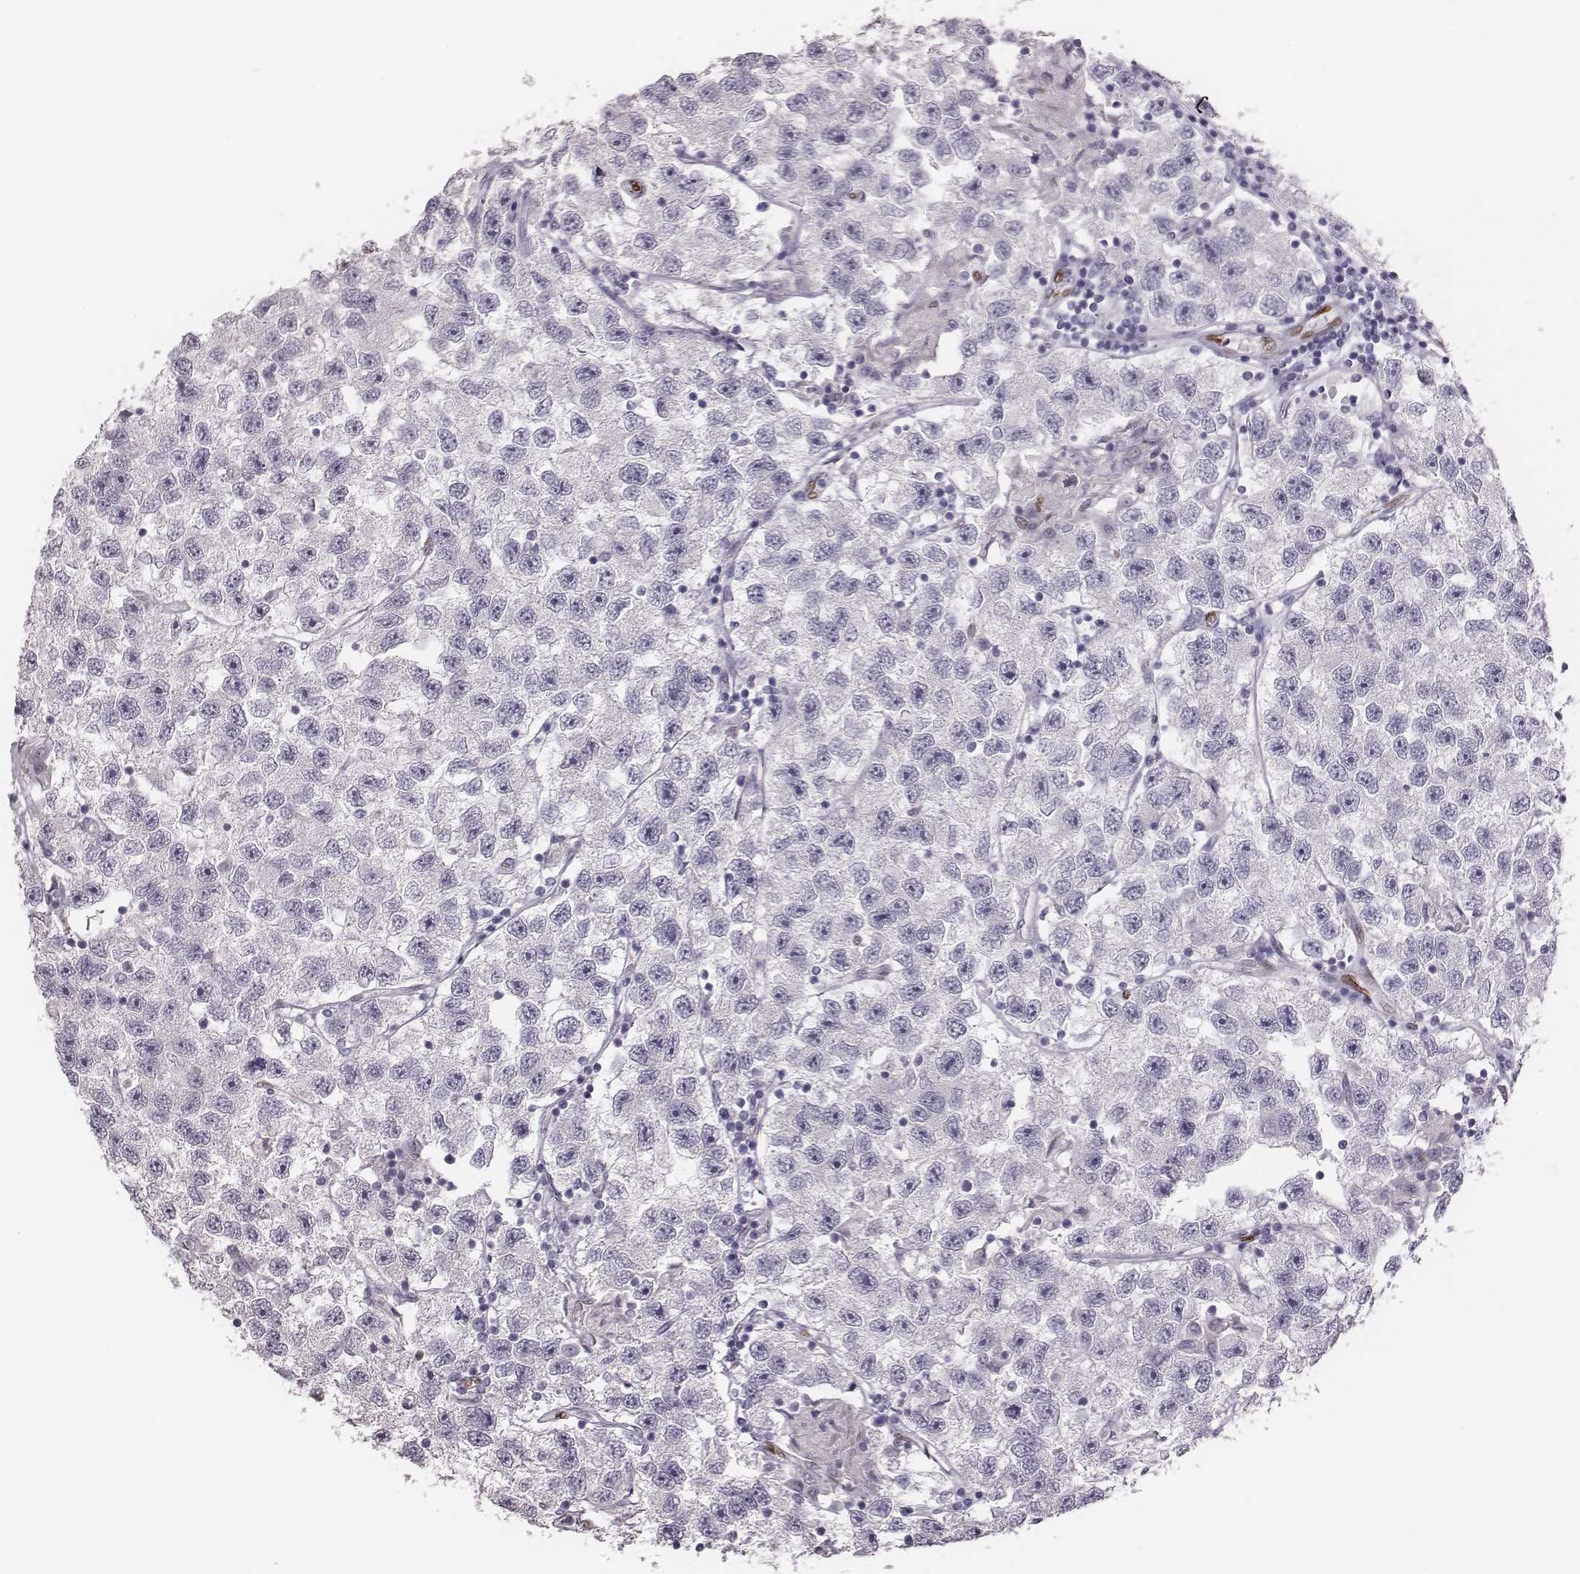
{"staining": {"intensity": "negative", "quantity": "none", "location": "none"}, "tissue": "testis cancer", "cell_type": "Tumor cells", "image_type": "cancer", "snomed": [{"axis": "morphology", "description": "Seminoma, NOS"}, {"axis": "topography", "description": "Testis"}], "caption": "The photomicrograph displays no staining of tumor cells in testis cancer.", "gene": "ADGRF4", "patient": {"sex": "male", "age": 26}}